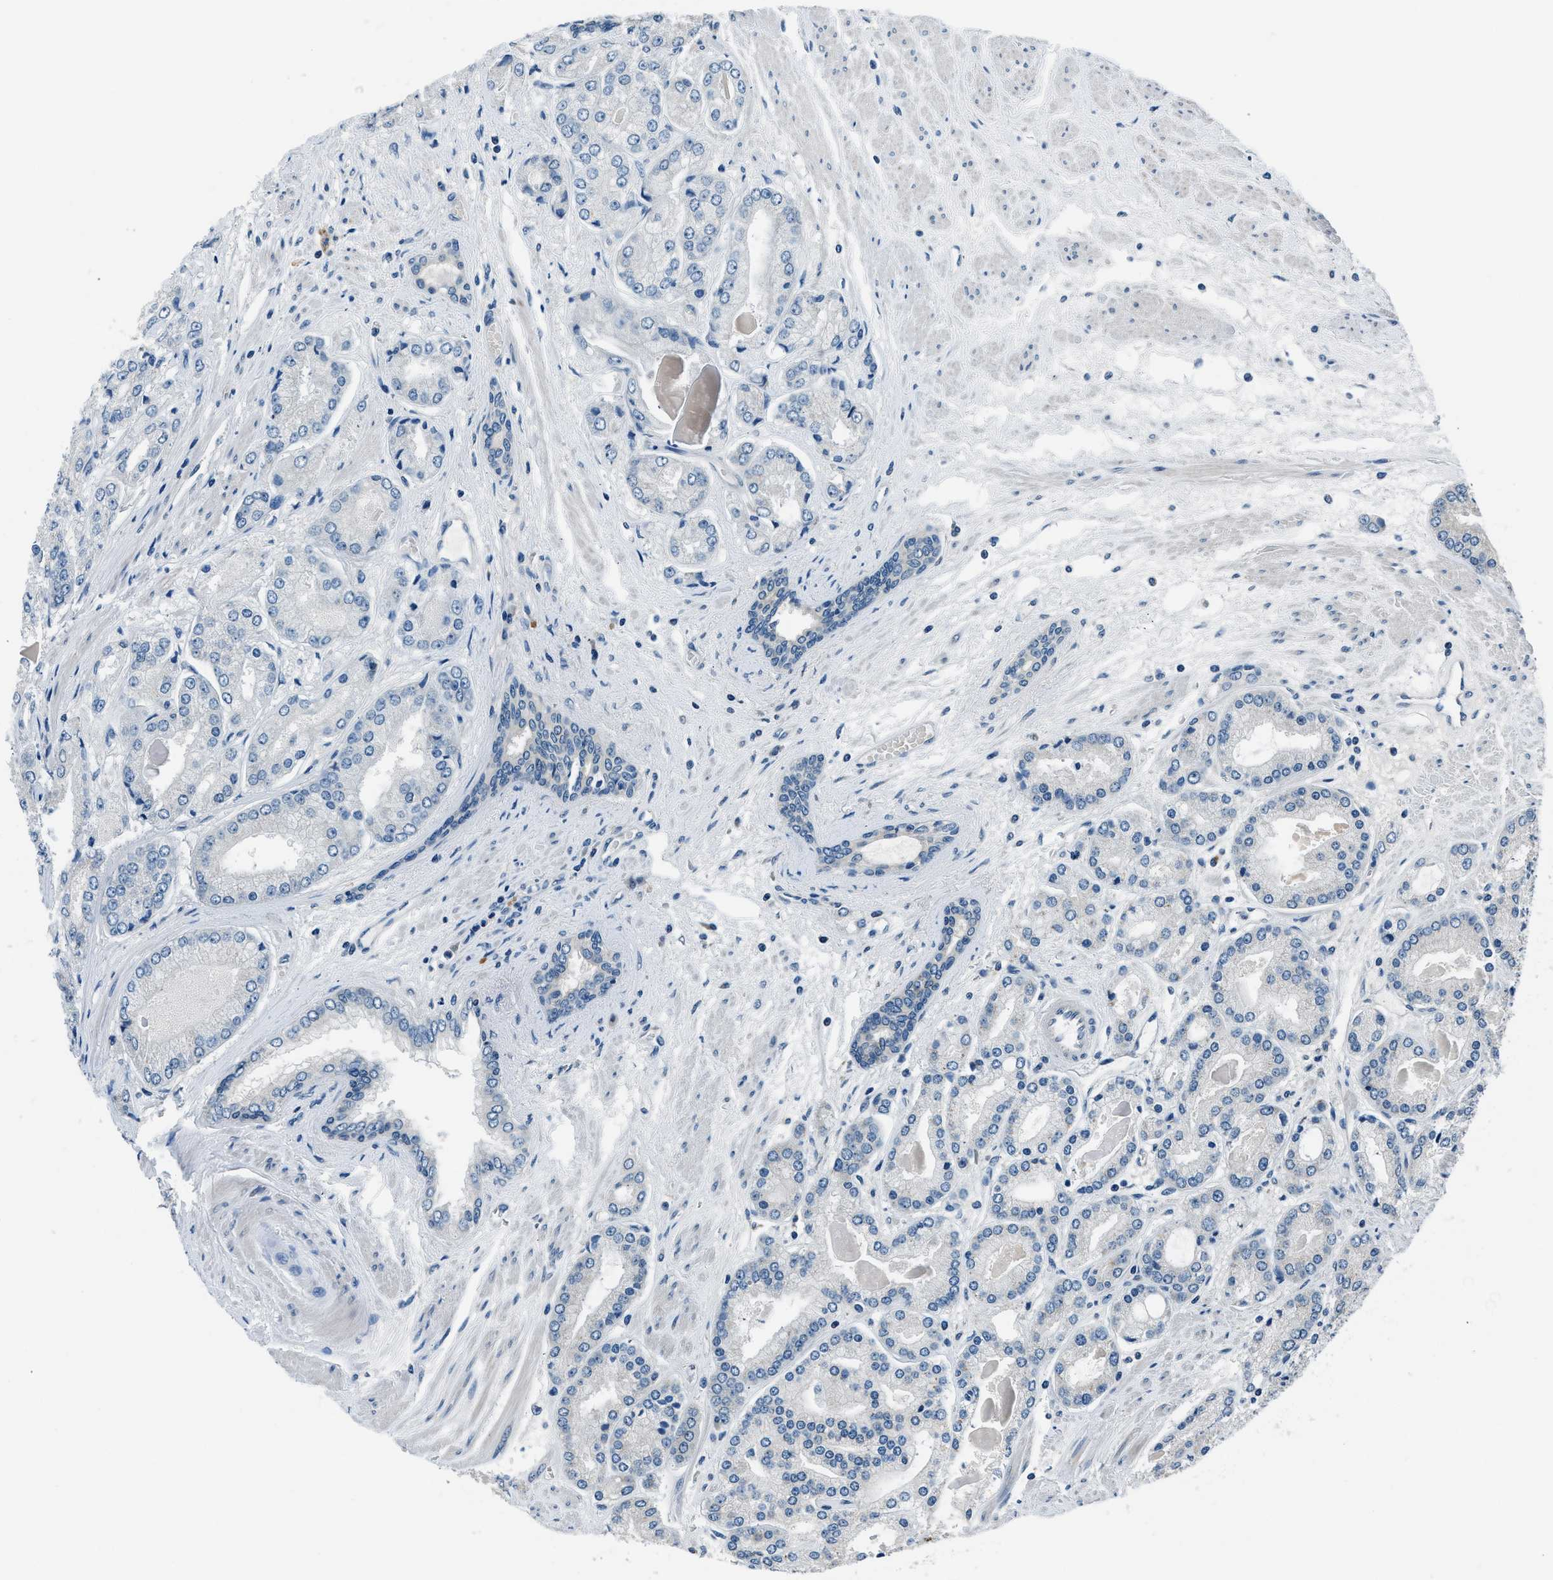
{"staining": {"intensity": "negative", "quantity": "none", "location": "none"}, "tissue": "prostate cancer", "cell_type": "Tumor cells", "image_type": "cancer", "snomed": [{"axis": "morphology", "description": "Adenocarcinoma, High grade"}, {"axis": "topography", "description": "Prostate"}], "caption": "Immunohistochemistry micrograph of prostate cancer stained for a protein (brown), which shows no expression in tumor cells.", "gene": "NME8", "patient": {"sex": "male", "age": 59}}